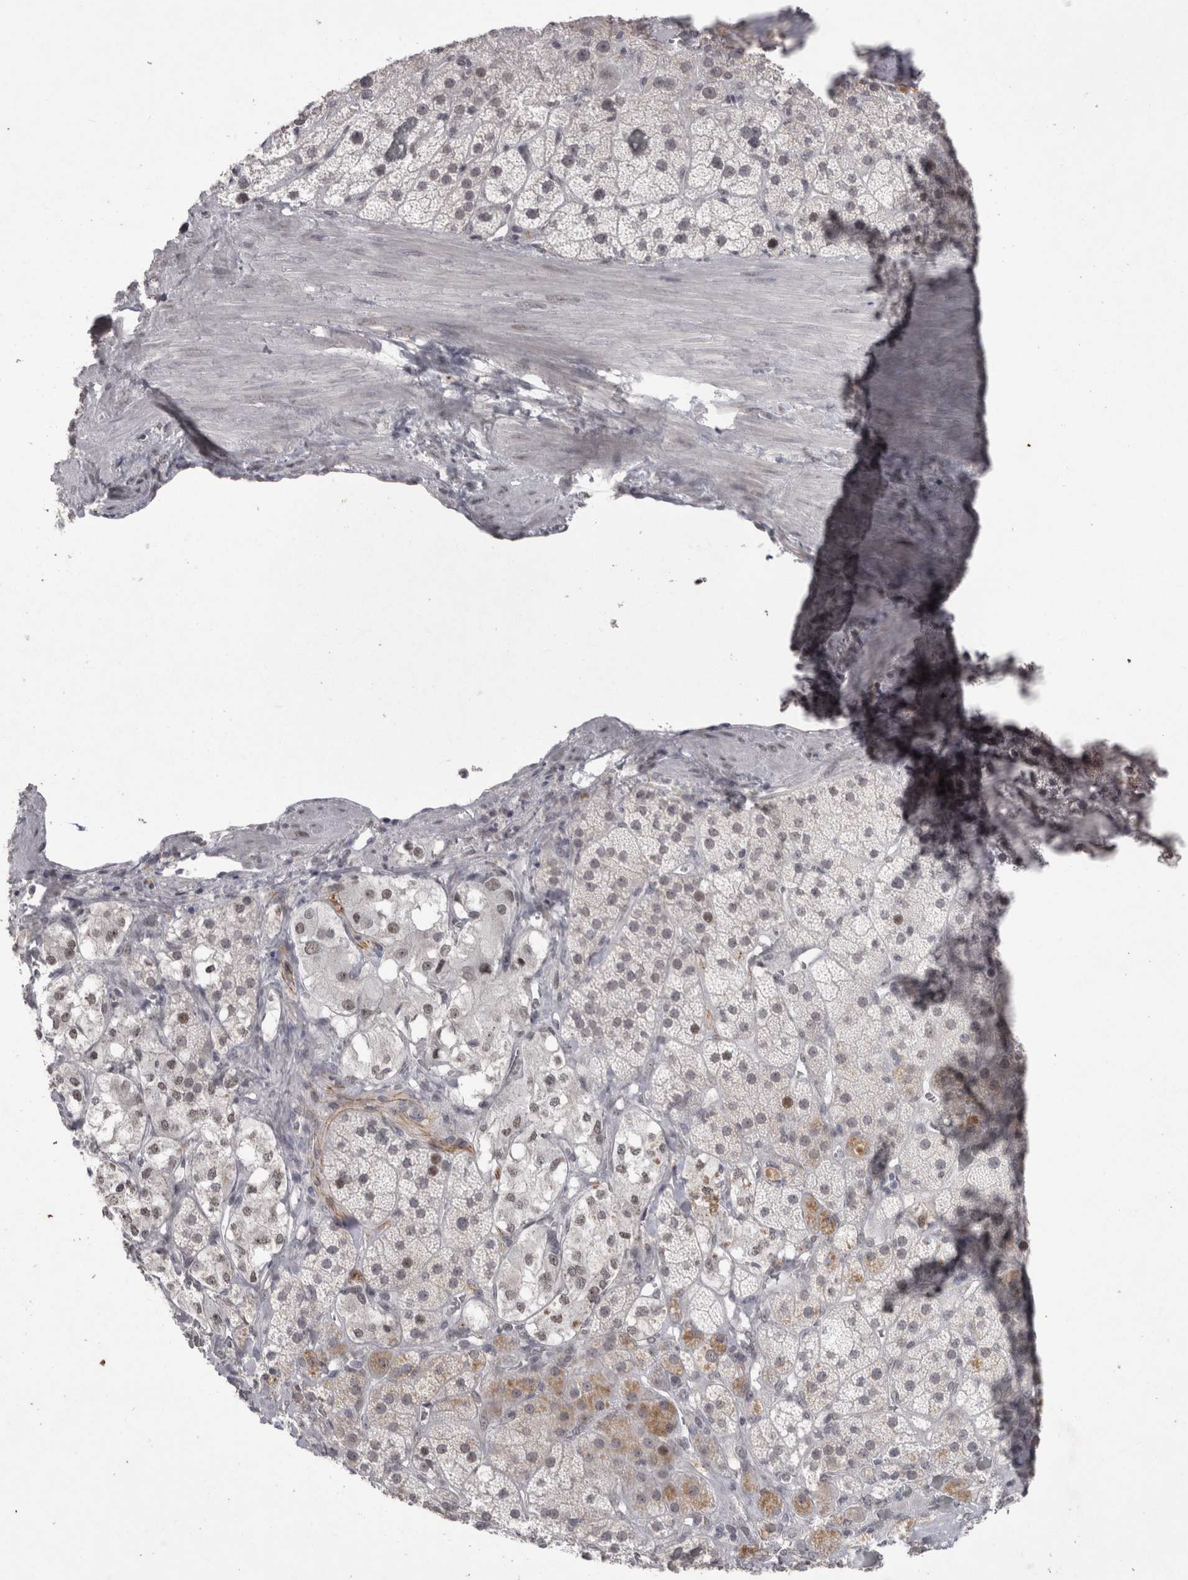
{"staining": {"intensity": "moderate", "quantity": "<25%", "location": "cytoplasmic/membranous,nuclear"}, "tissue": "adrenal gland", "cell_type": "Glandular cells", "image_type": "normal", "snomed": [{"axis": "morphology", "description": "Normal tissue, NOS"}, {"axis": "topography", "description": "Adrenal gland"}], "caption": "IHC histopathology image of normal adrenal gland stained for a protein (brown), which shows low levels of moderate cytoplasmic/membranous,nuclear expression in about <25% of glandular cells.", "gene": "DDX4", "patient": {"sex": "male", "age": 57}}